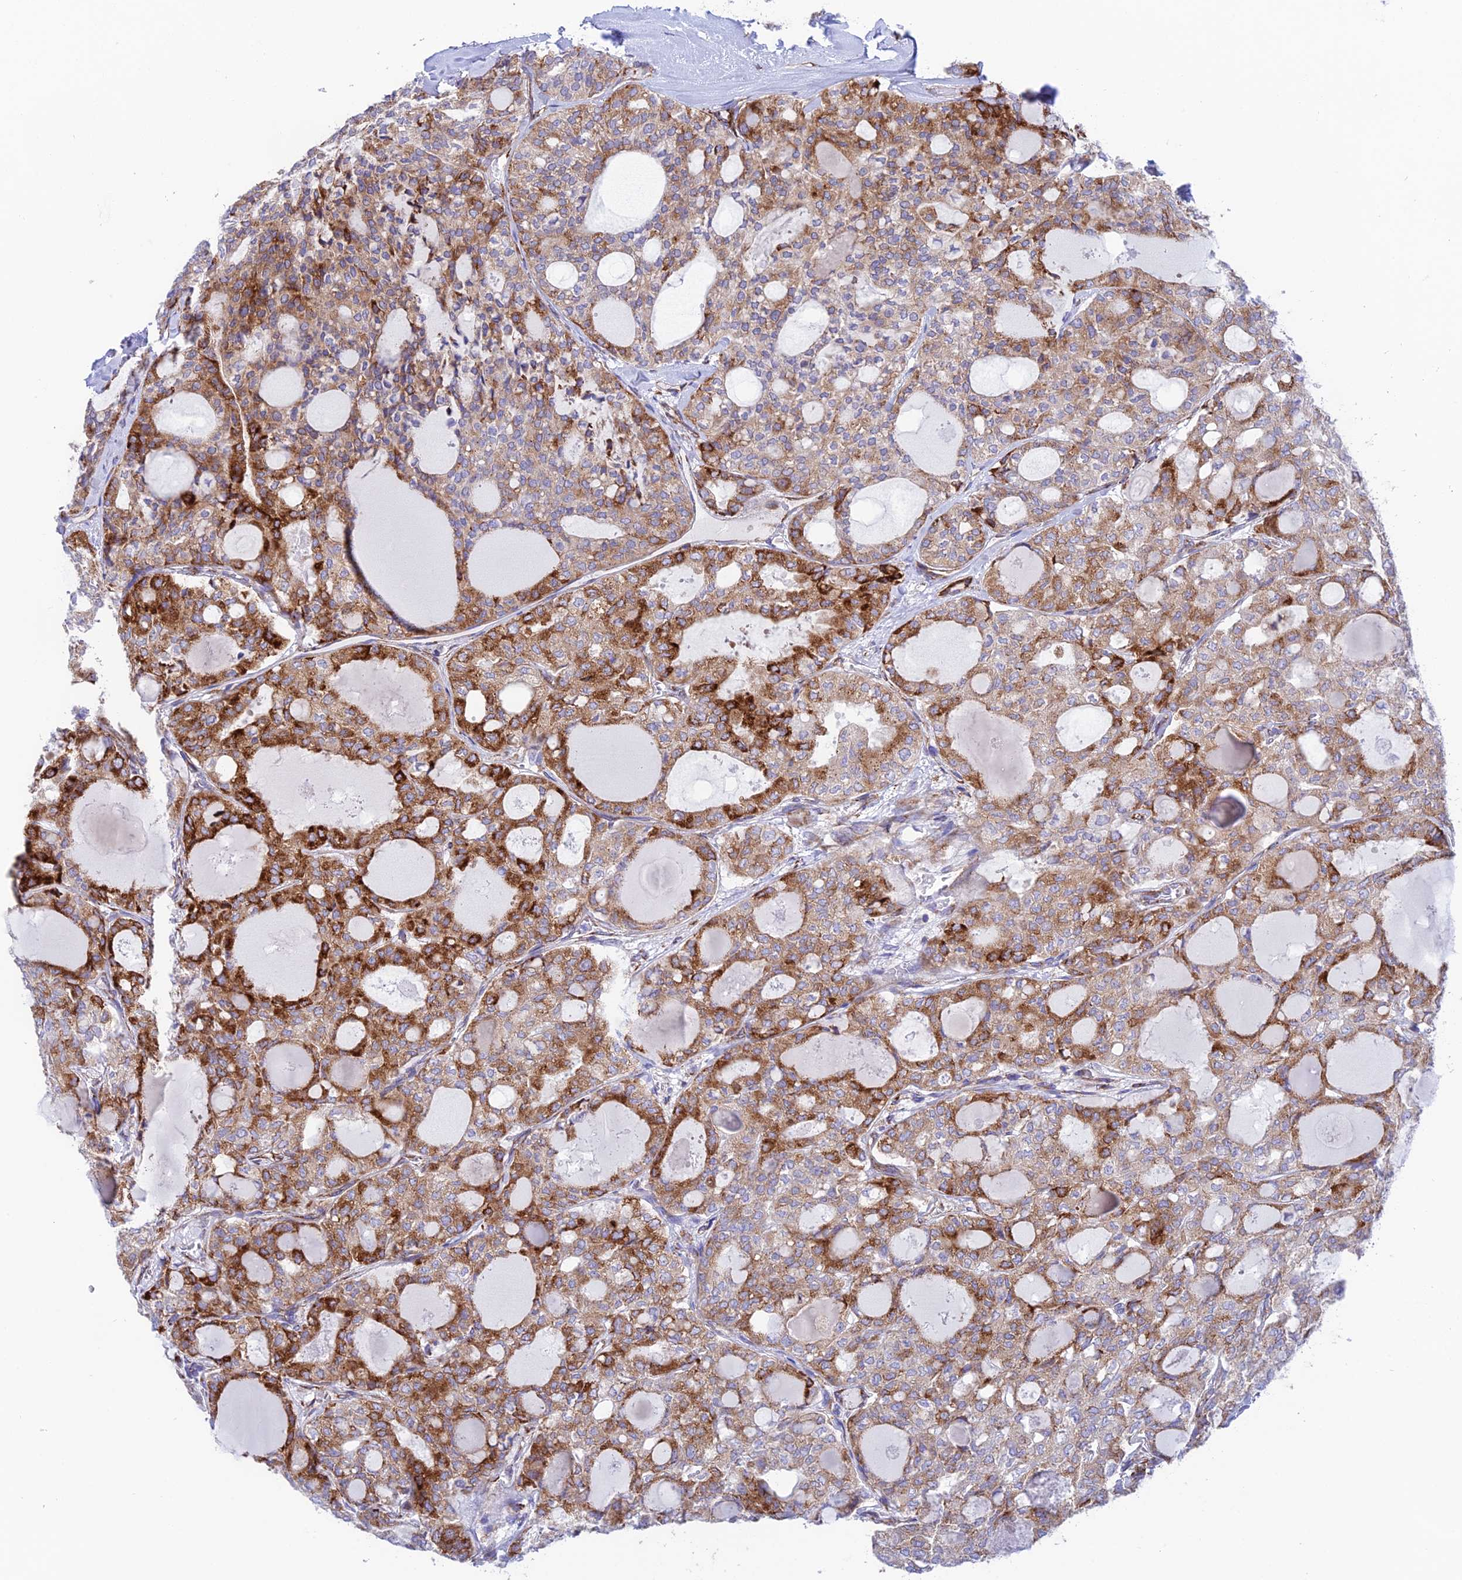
{"staining": {"intensity": "strong", "quantity": "25%-75%", "location": "cytoplasmic/membranous"}, "tissue": "thyroid cancer", "cell_type": "Tumor cells", "image_type": "cancer", "snomed": [{"axis": "morphology", "description": "Follicular adenoma carcinoma, NOS"}, {"axis": "topography", "description": "Thyroid gland"}], "caption": "Immunohistochemistry (IHC) of human follicular adenoma carcinoma (thyroid) demonstrates high levels of strong cytoplasmic/membranous positivity in approximately 25%-75% of tumor cells. The staining was performed using DAB, with brown indicating positive protein expression. Nuclei are stained blue with hematoxylin.", "gene": "TUBGCP6", "patient": {"sex": "male", "age": 75}}